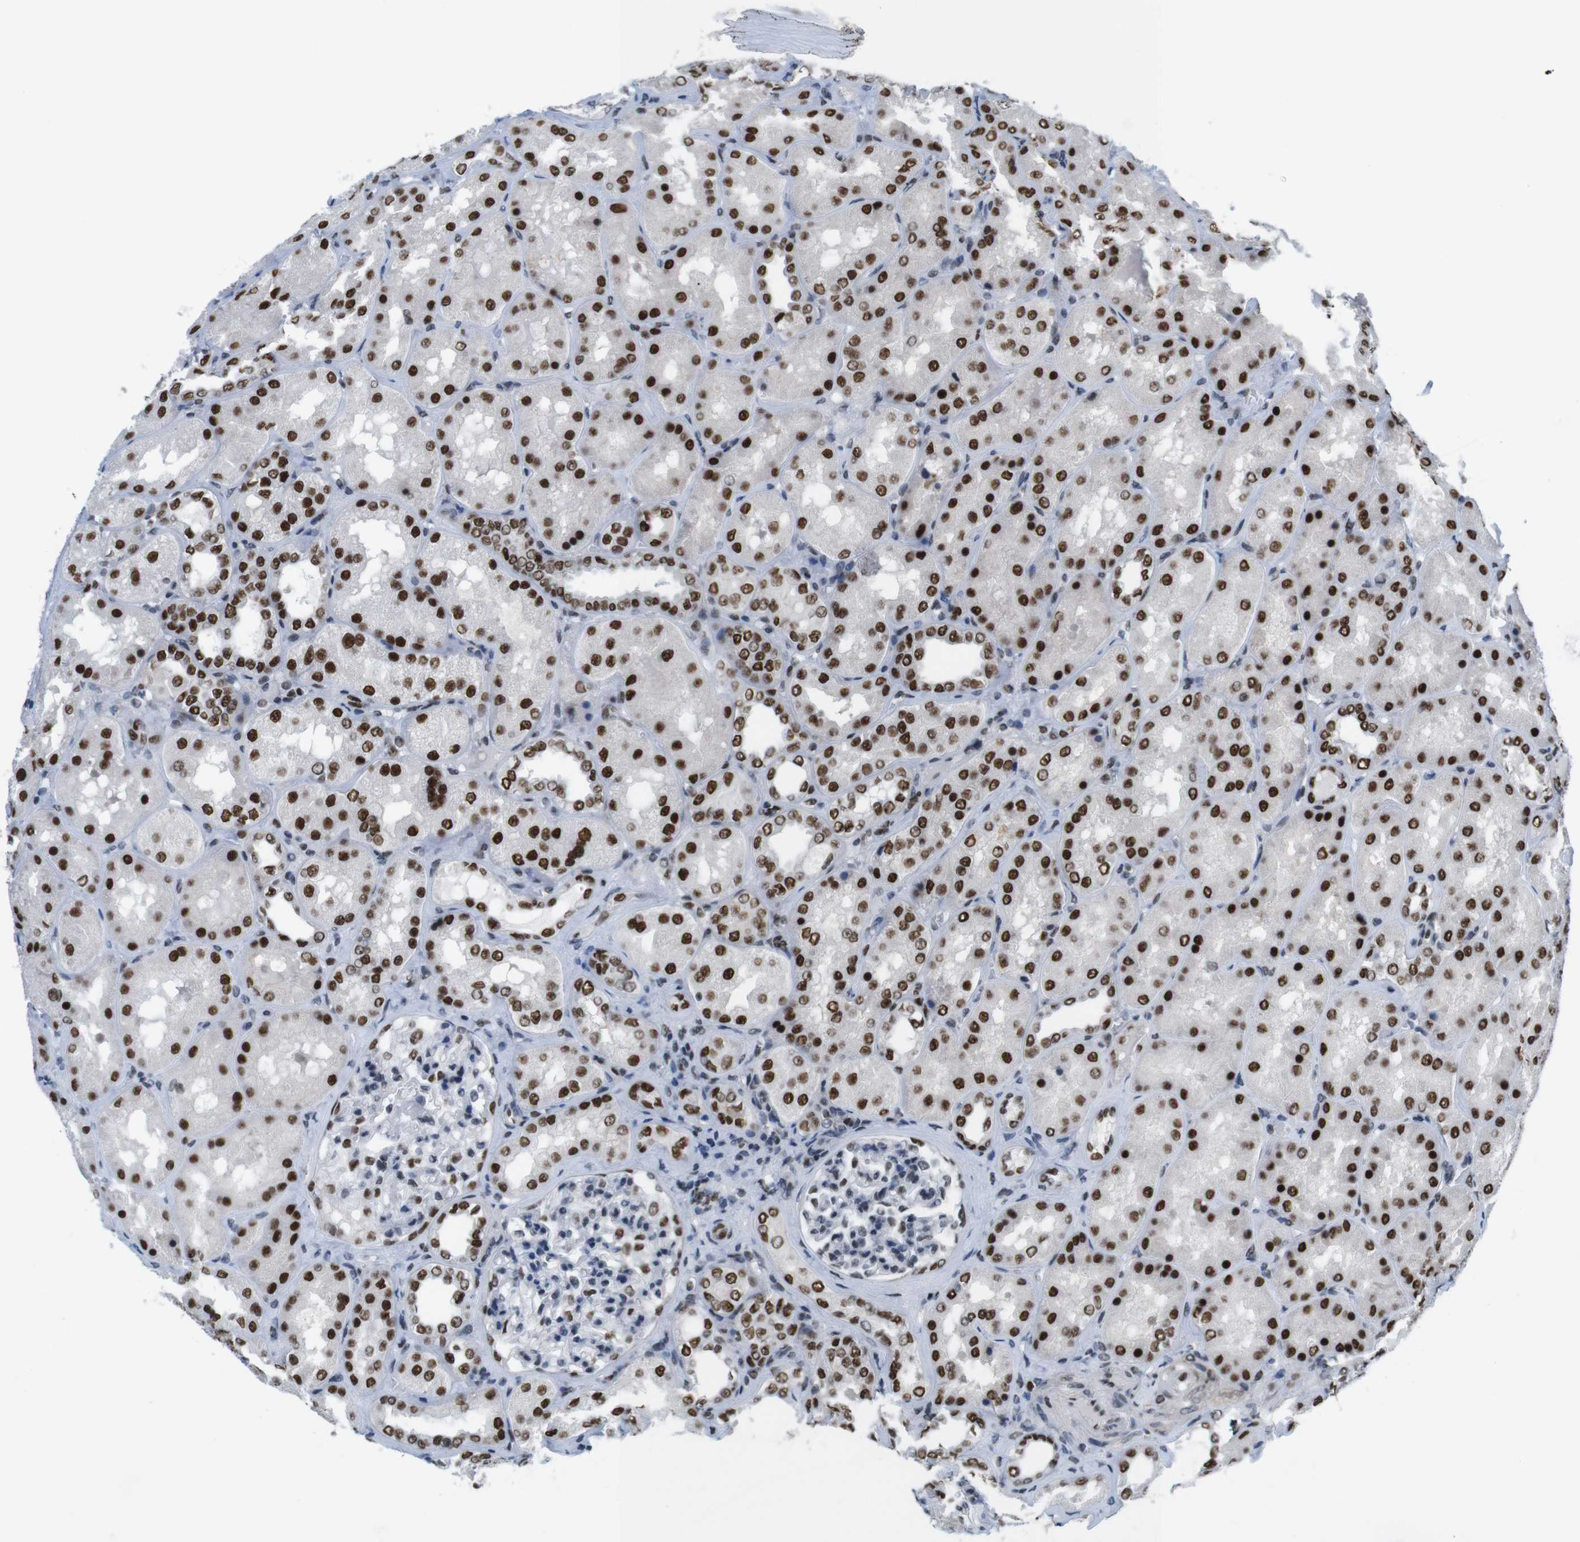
{"staining": {"intensity": "moderate", "quantity": "<25%", "location": "nuclear"}, "tissue": "kidney", "cell_type": "Cells in glomeruli", "image_type": "normal", "snomed": [{"axis": "morphology", "description": "Normal tissue, NOS"}, {"axis": "topography", "description": "Kidney"}], "caption": "Immunohistochemical staining of unremarkable kidney exhibits moderate nuclear protein positivity in about <25% of cells in glomeruli. (DAB (3,3'-diaminobenzidine) IHC, brown staining for protein, blue staining for nuclei).", "gene": "PSME3", "patient": {"sex": "female", "age": 56}}